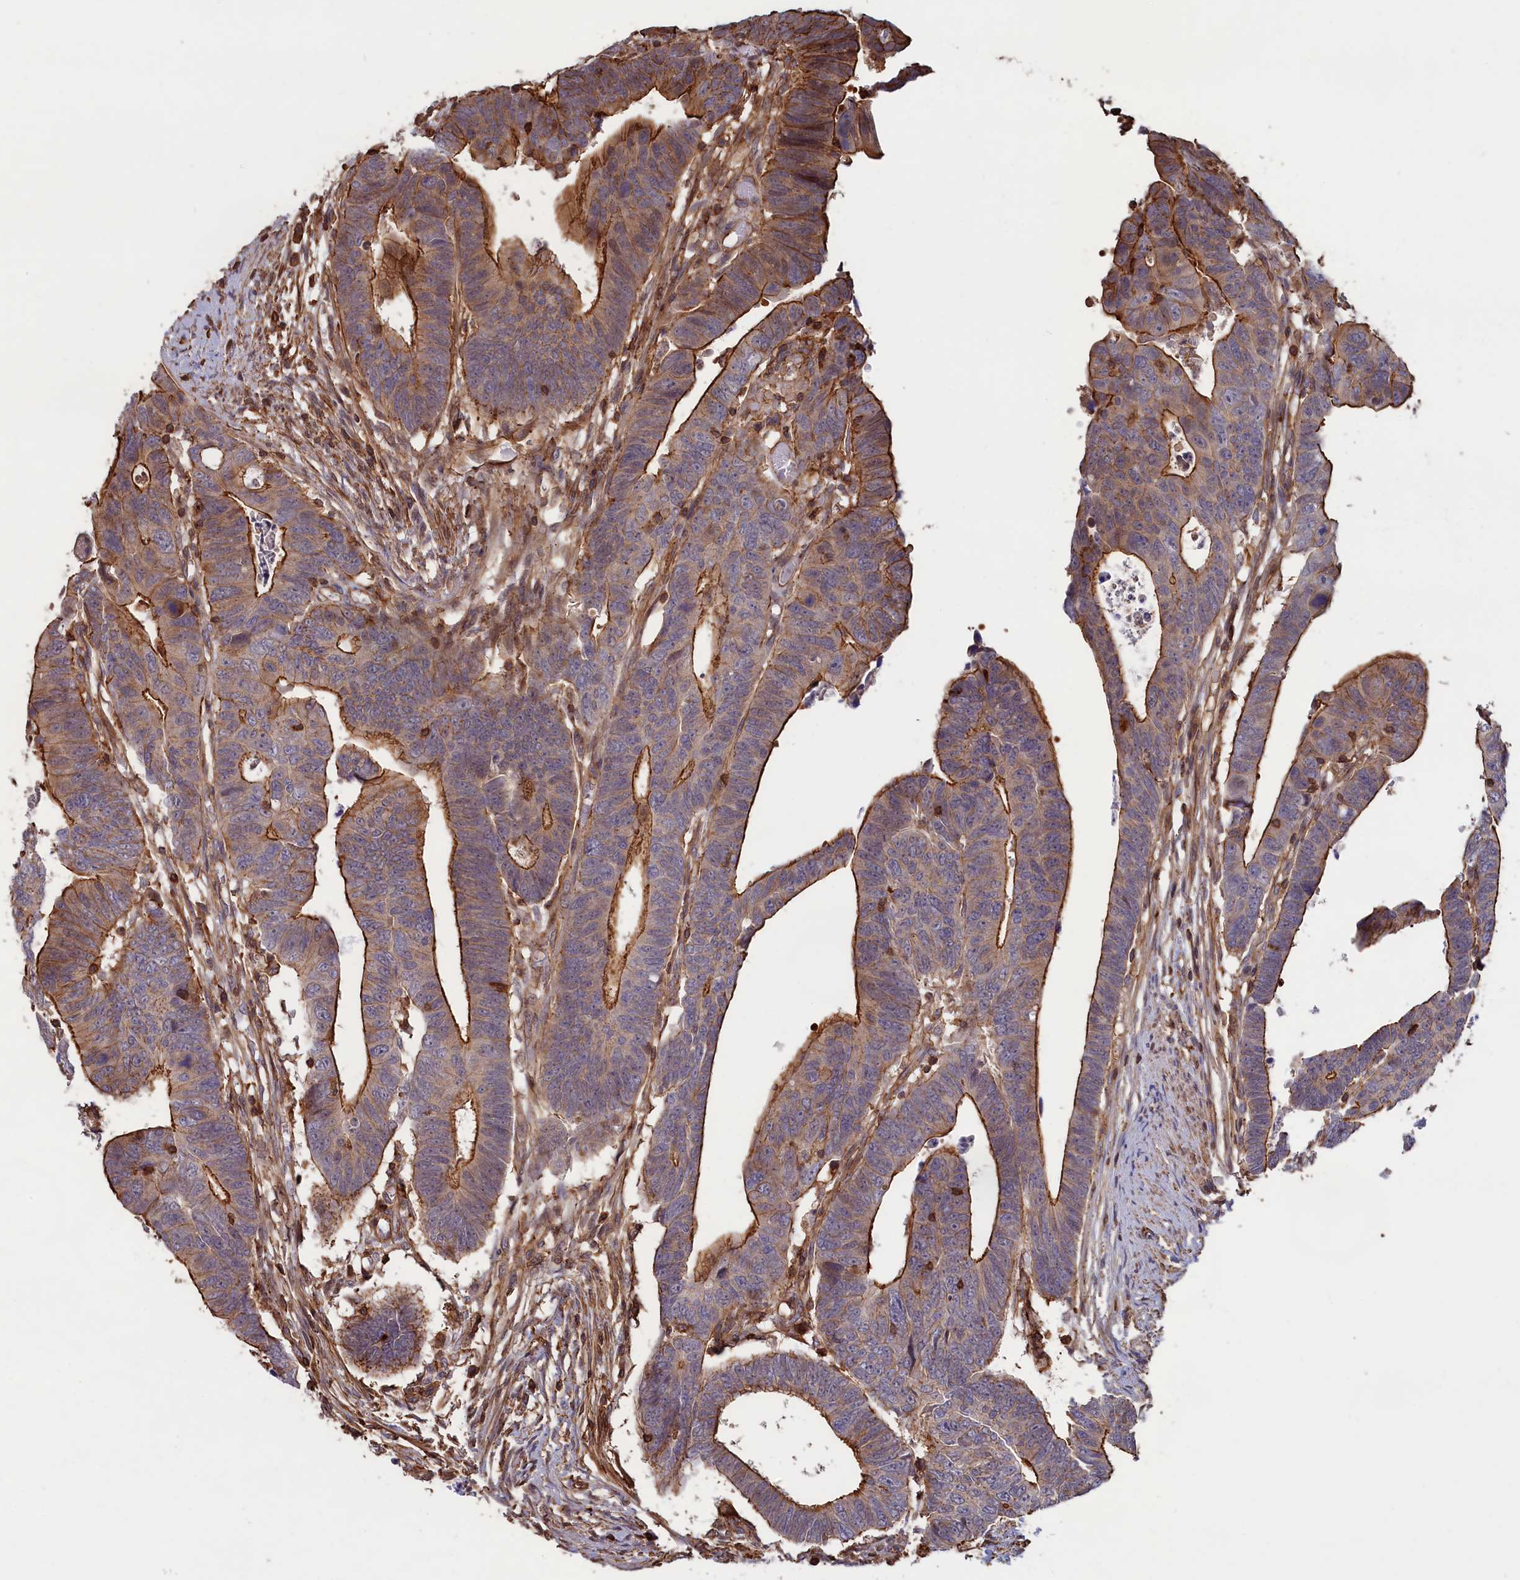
{"staining": {"intensity": "strong", "quantity": "25%-75%", "location": "cytoplasmic/membranous"}, "tissue": "colorectal cancer", "cell_type": "Tumor cells", "image_type": "cancer", "snomed": [{"axis": "morphology", "description": "Adenocarcinoma, NOS"}, {"axis": "topography", "description": "Rectum"}], "caption": "Brown immunohistochemical staining in human adenocarcinoma (colorectal) demonstrates strong cytoplasmic/membranous expression in about 25%-75% of tumor cells.", "gene": "ANKRD27", "patient": {"sex": "female", "age": 65}}